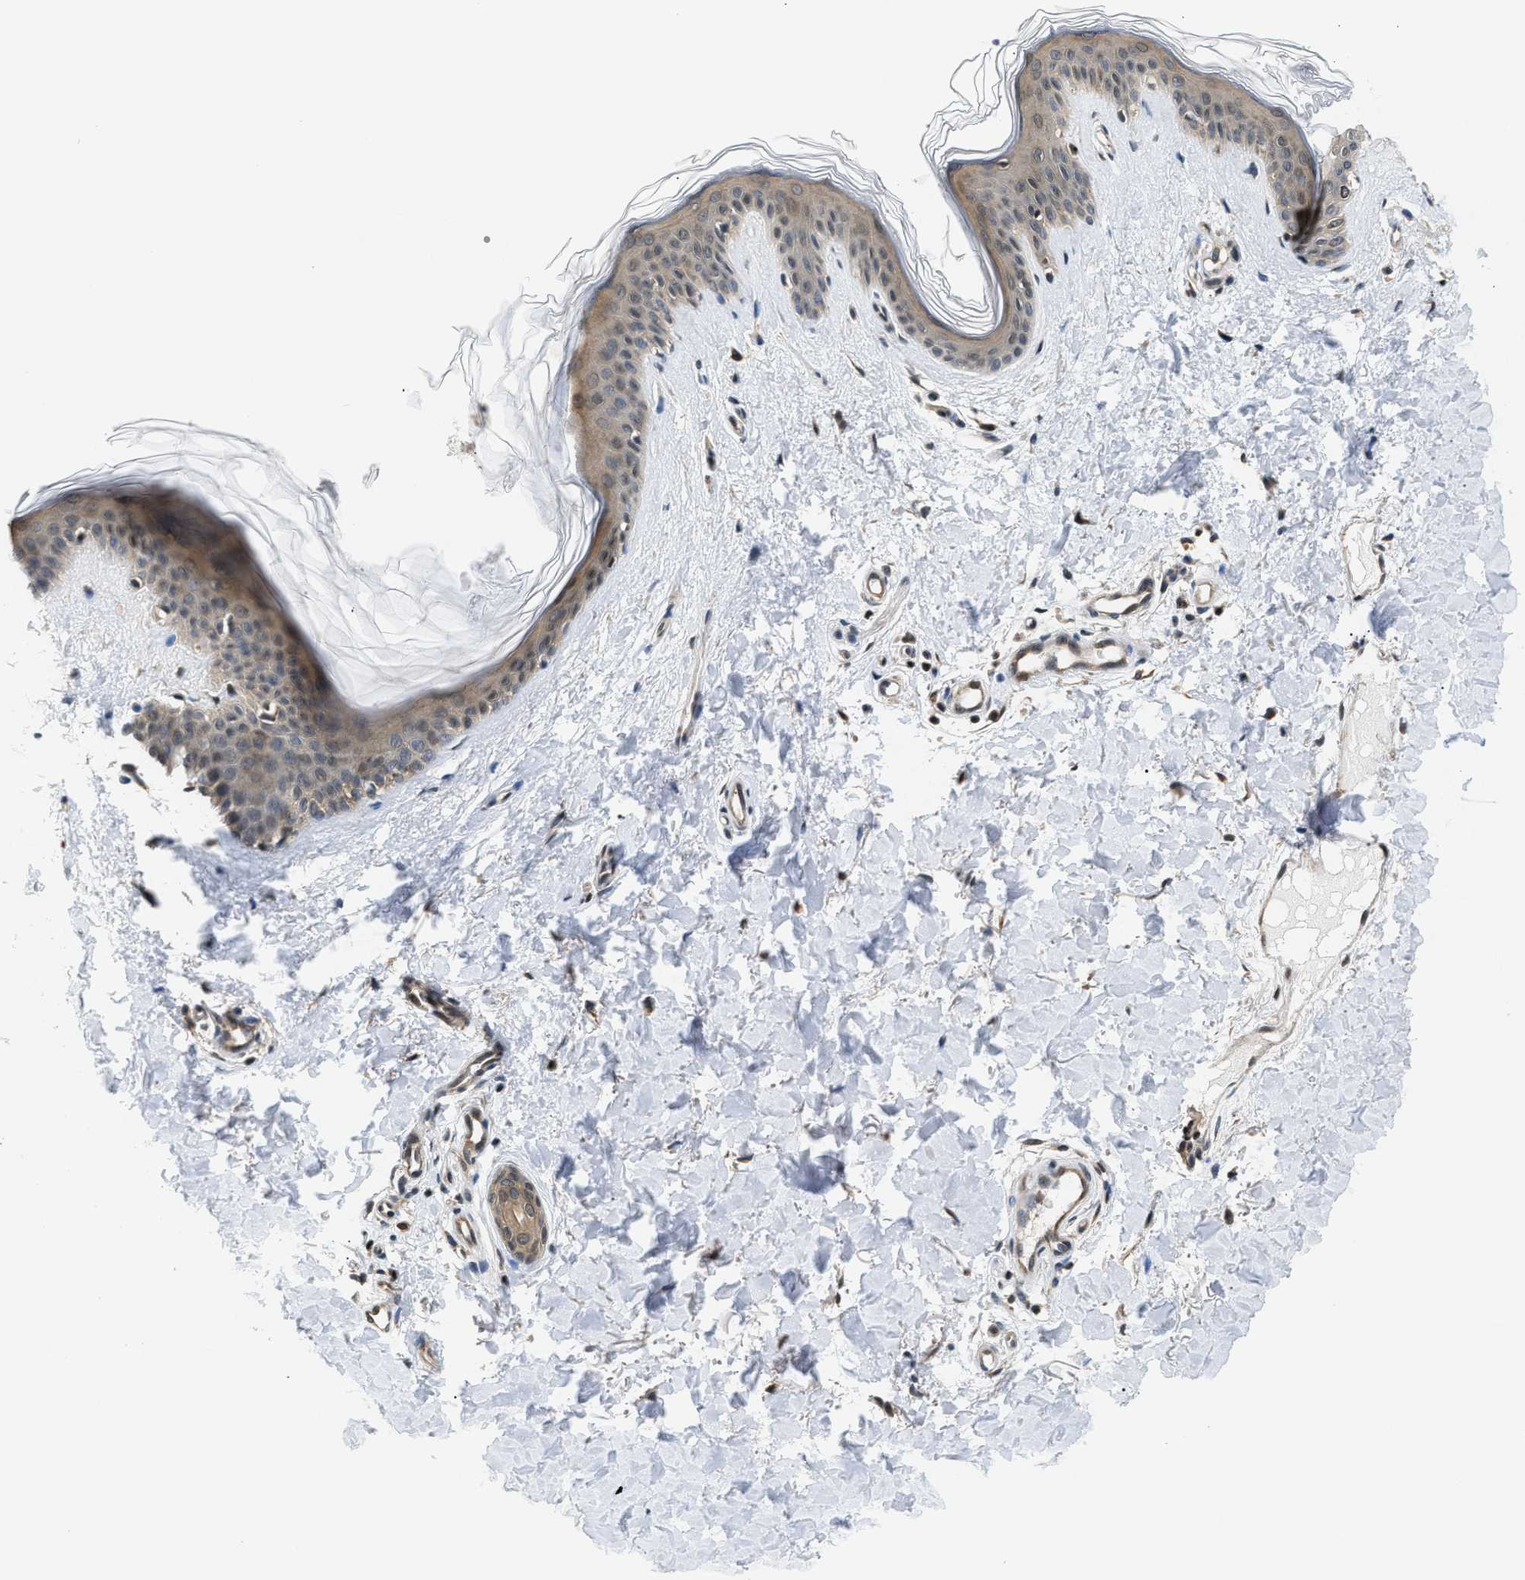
{"staining": {"intensity": "negative", "quantity": "none", "location": "none"}, "tissue": "skin", "cell_type": "Fibroblasts", "image_type": "normal", "snomed": [{"axis": "morphology", "description": "Normal tissue, NOS"}, {"axis": "topography", "description": "Skin"}], "caption": "This is an IHC micrograph of unremarkable skin. There is no expression in fibroblasts.", "gene": "RAB29", "patient": {"sex": "female", "age": 41}}